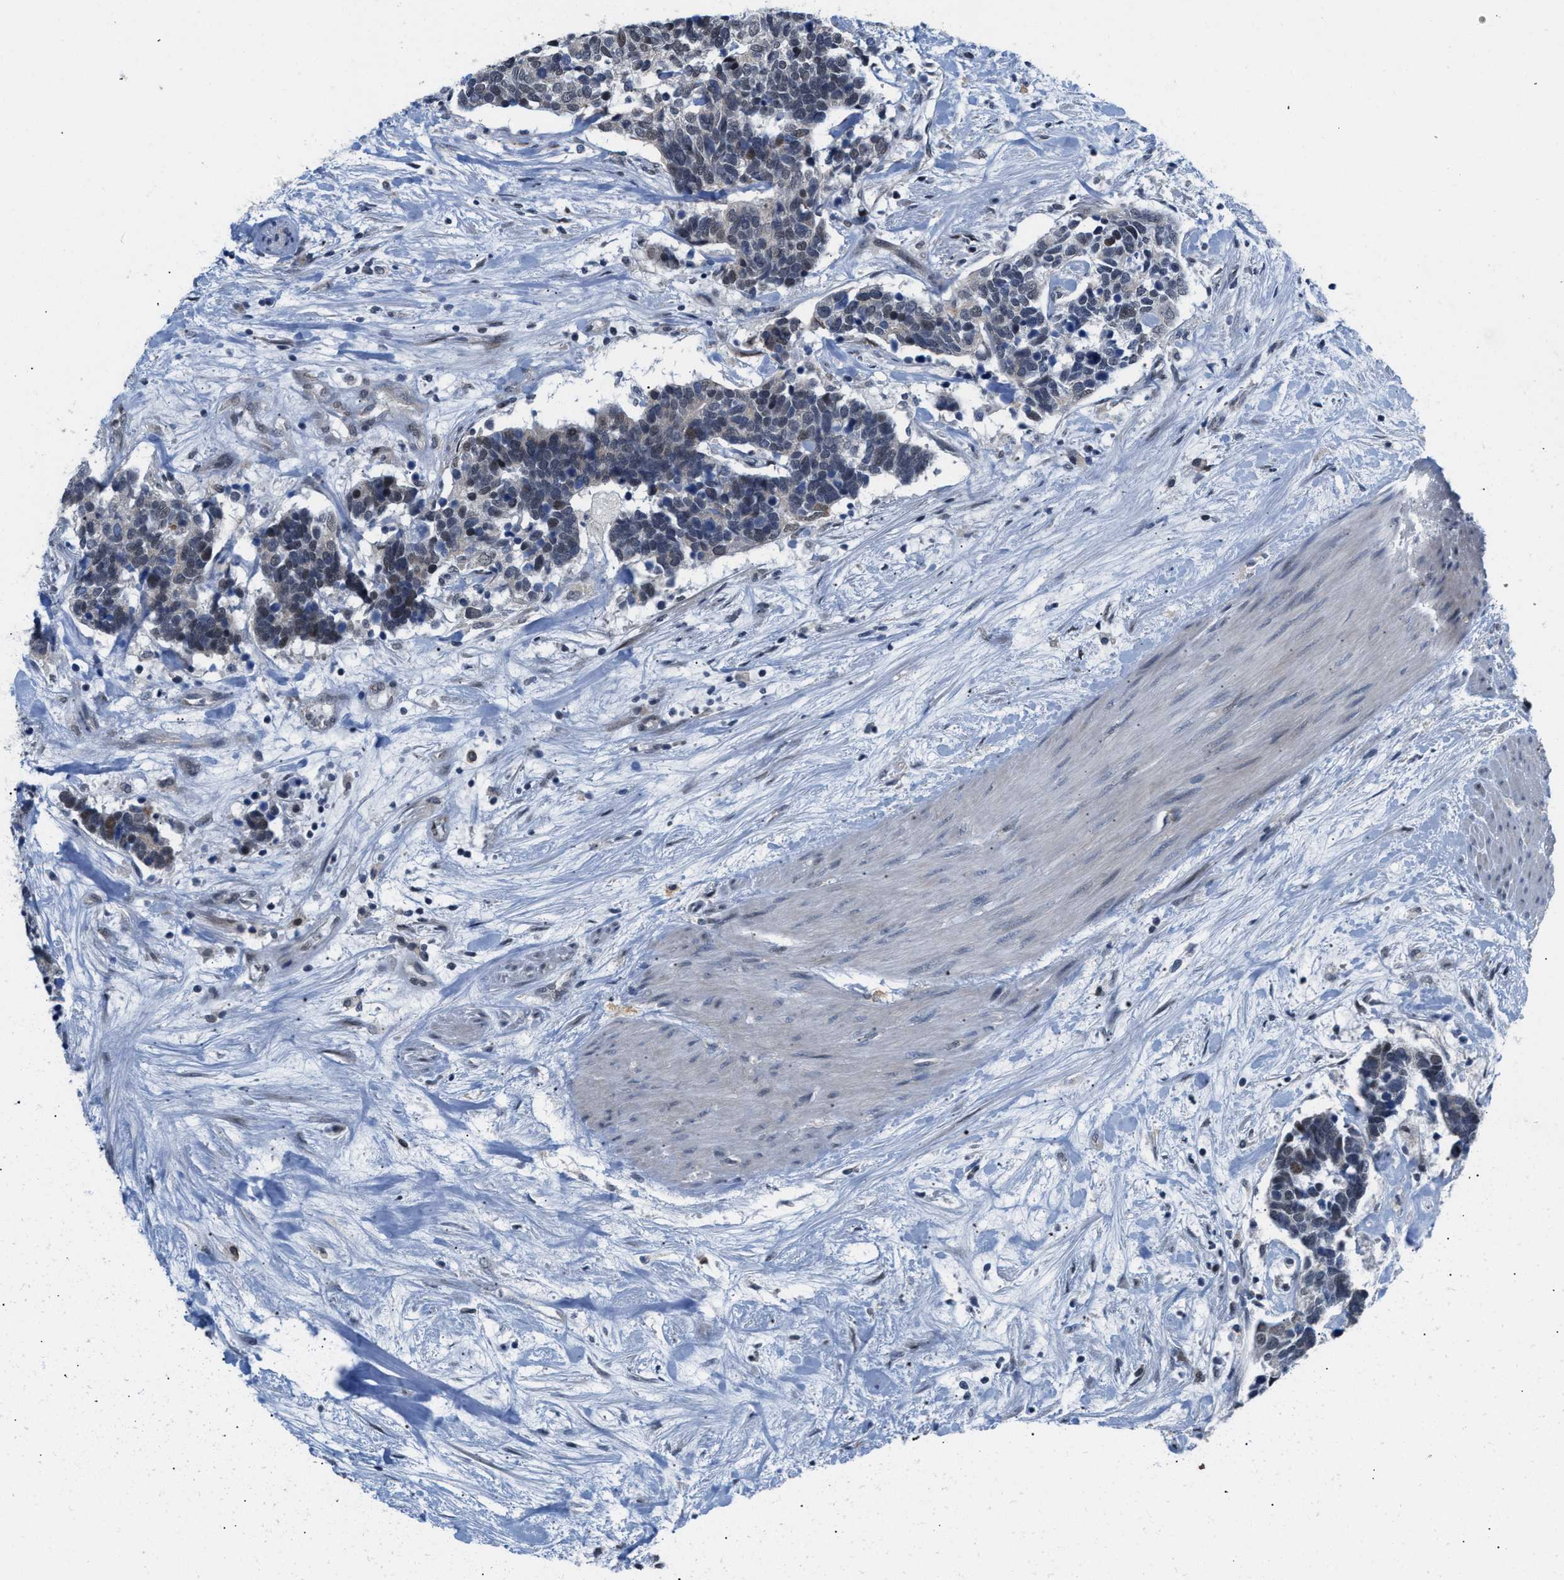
{"staining": {"intensity": "moderate", "quantity": "<25%", "location": "nuclear"}, "tissue": "carcinoid", "cell_type": "Tumor cells", "image_type": "cancer", "snomed": [{"axis": "morphology", "description": "Carcinoma, NOS"}, {"axis": "morphology", "description": "Carcinoid, malignant, NOS"}, {"axis": "topography", "description": "Urinary bladder"}], "caption": "Protein staining by immunohistochemistry (IHC) reveals moderate nuclear staining in approximately <25% of tumor cells in carcinoid.", "gene": "TXNRD3", "patient": {"sex": "male", "age": 57}}